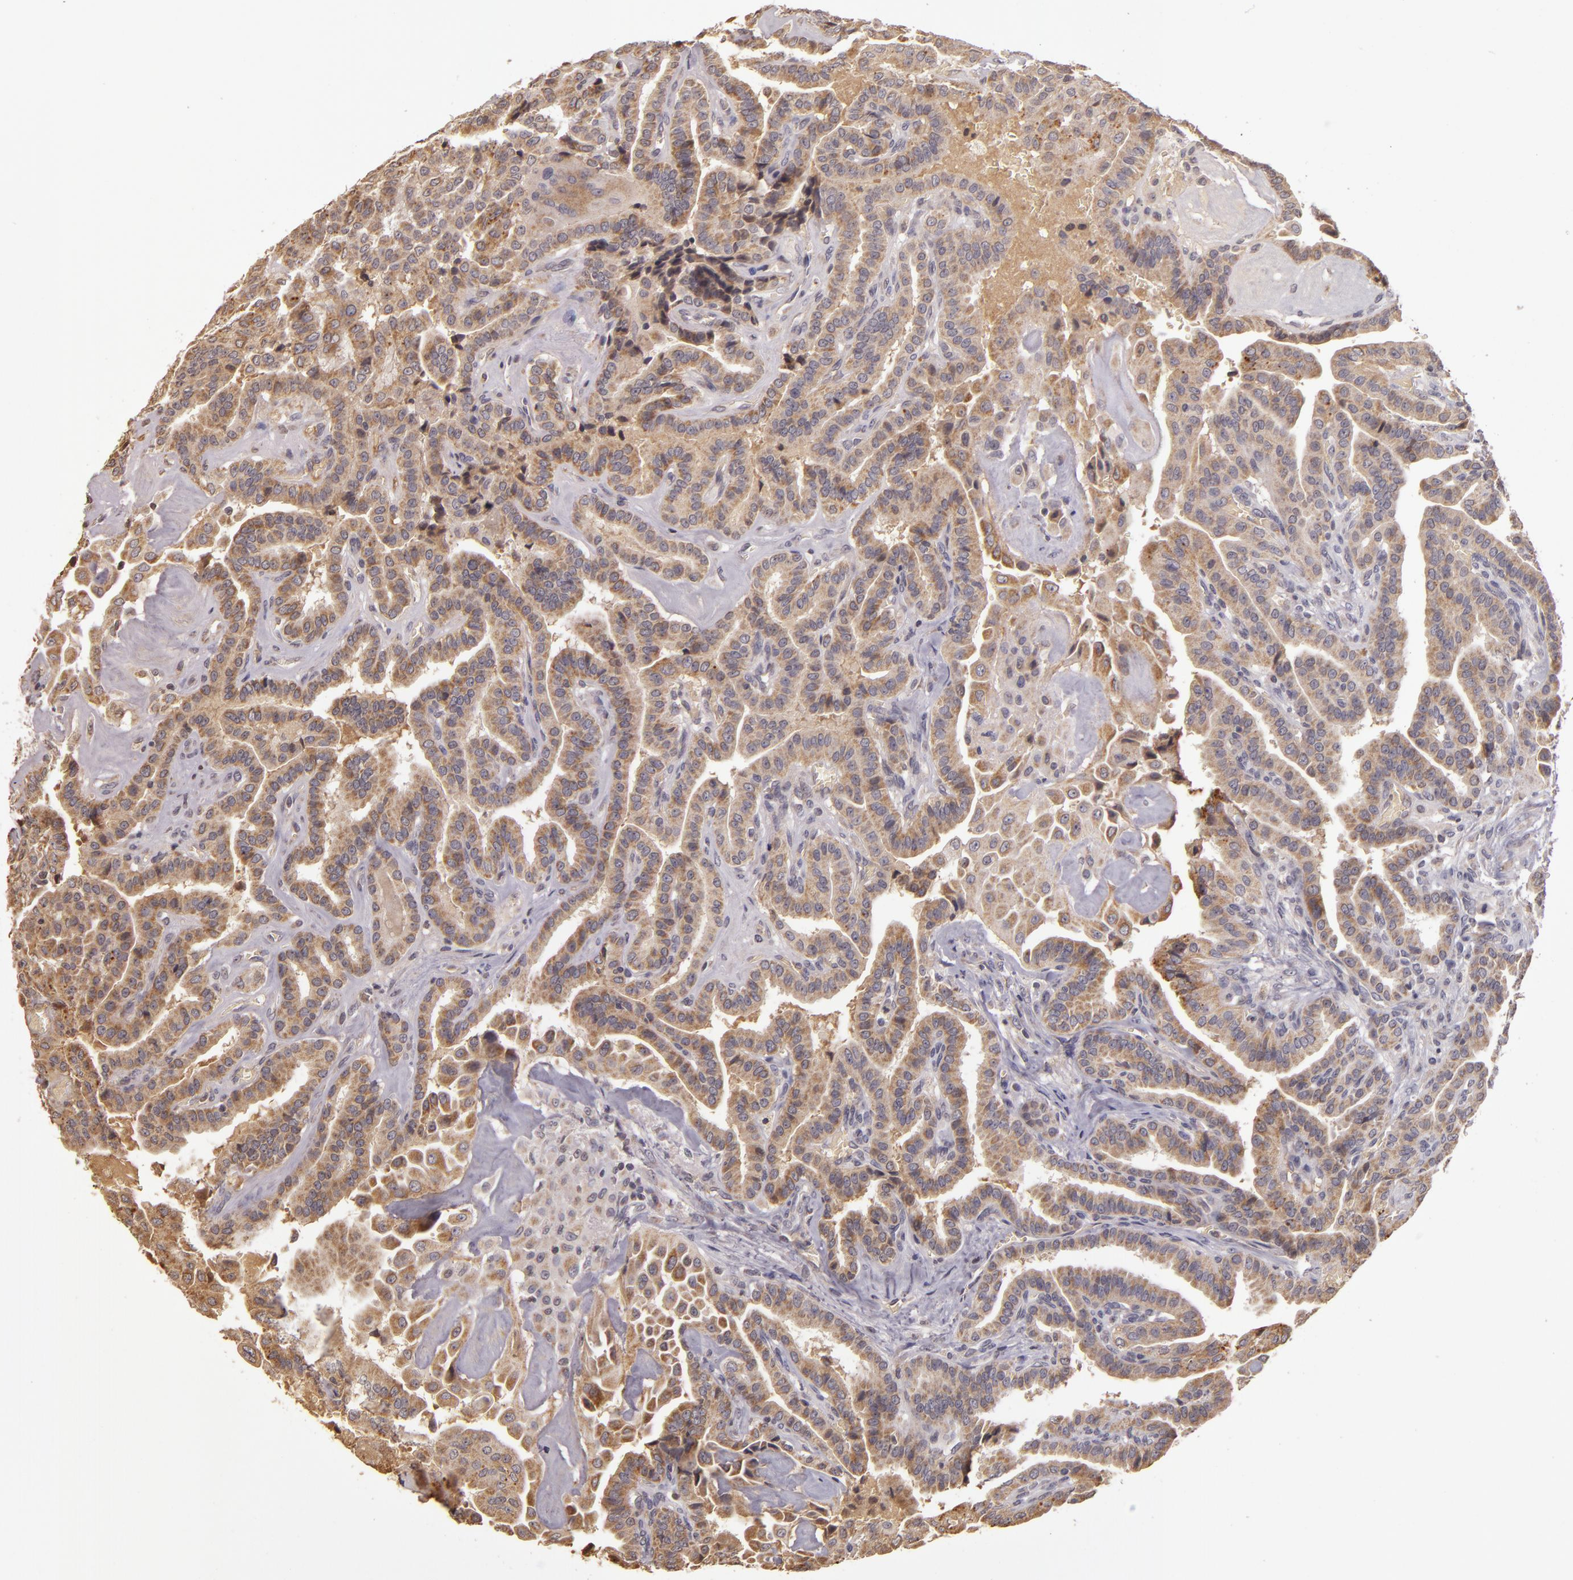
{"staining": {"intensity": "moderate", "quantity": ">75%", "location": "cytoplasmic/membranous"}, "tissue": "thyroid cancer", "cell_type": "Tumor cells", "image_type": "cancer", "snomed": [{"axis": "morphology", "description": "Papillary adenocarcinoma, NOS"}, {"axis": "topography", "description": "Thyroid gland"}], "caption": "Immunohistochemical staining of thyroid papillary adenocarcinoma exhibits medium levels of moderate cytoplasmic/membranous staining in approximately >75% of tumor cells.", "gene": "ABL1", "patient": {"sex": "male", "age": 87}}